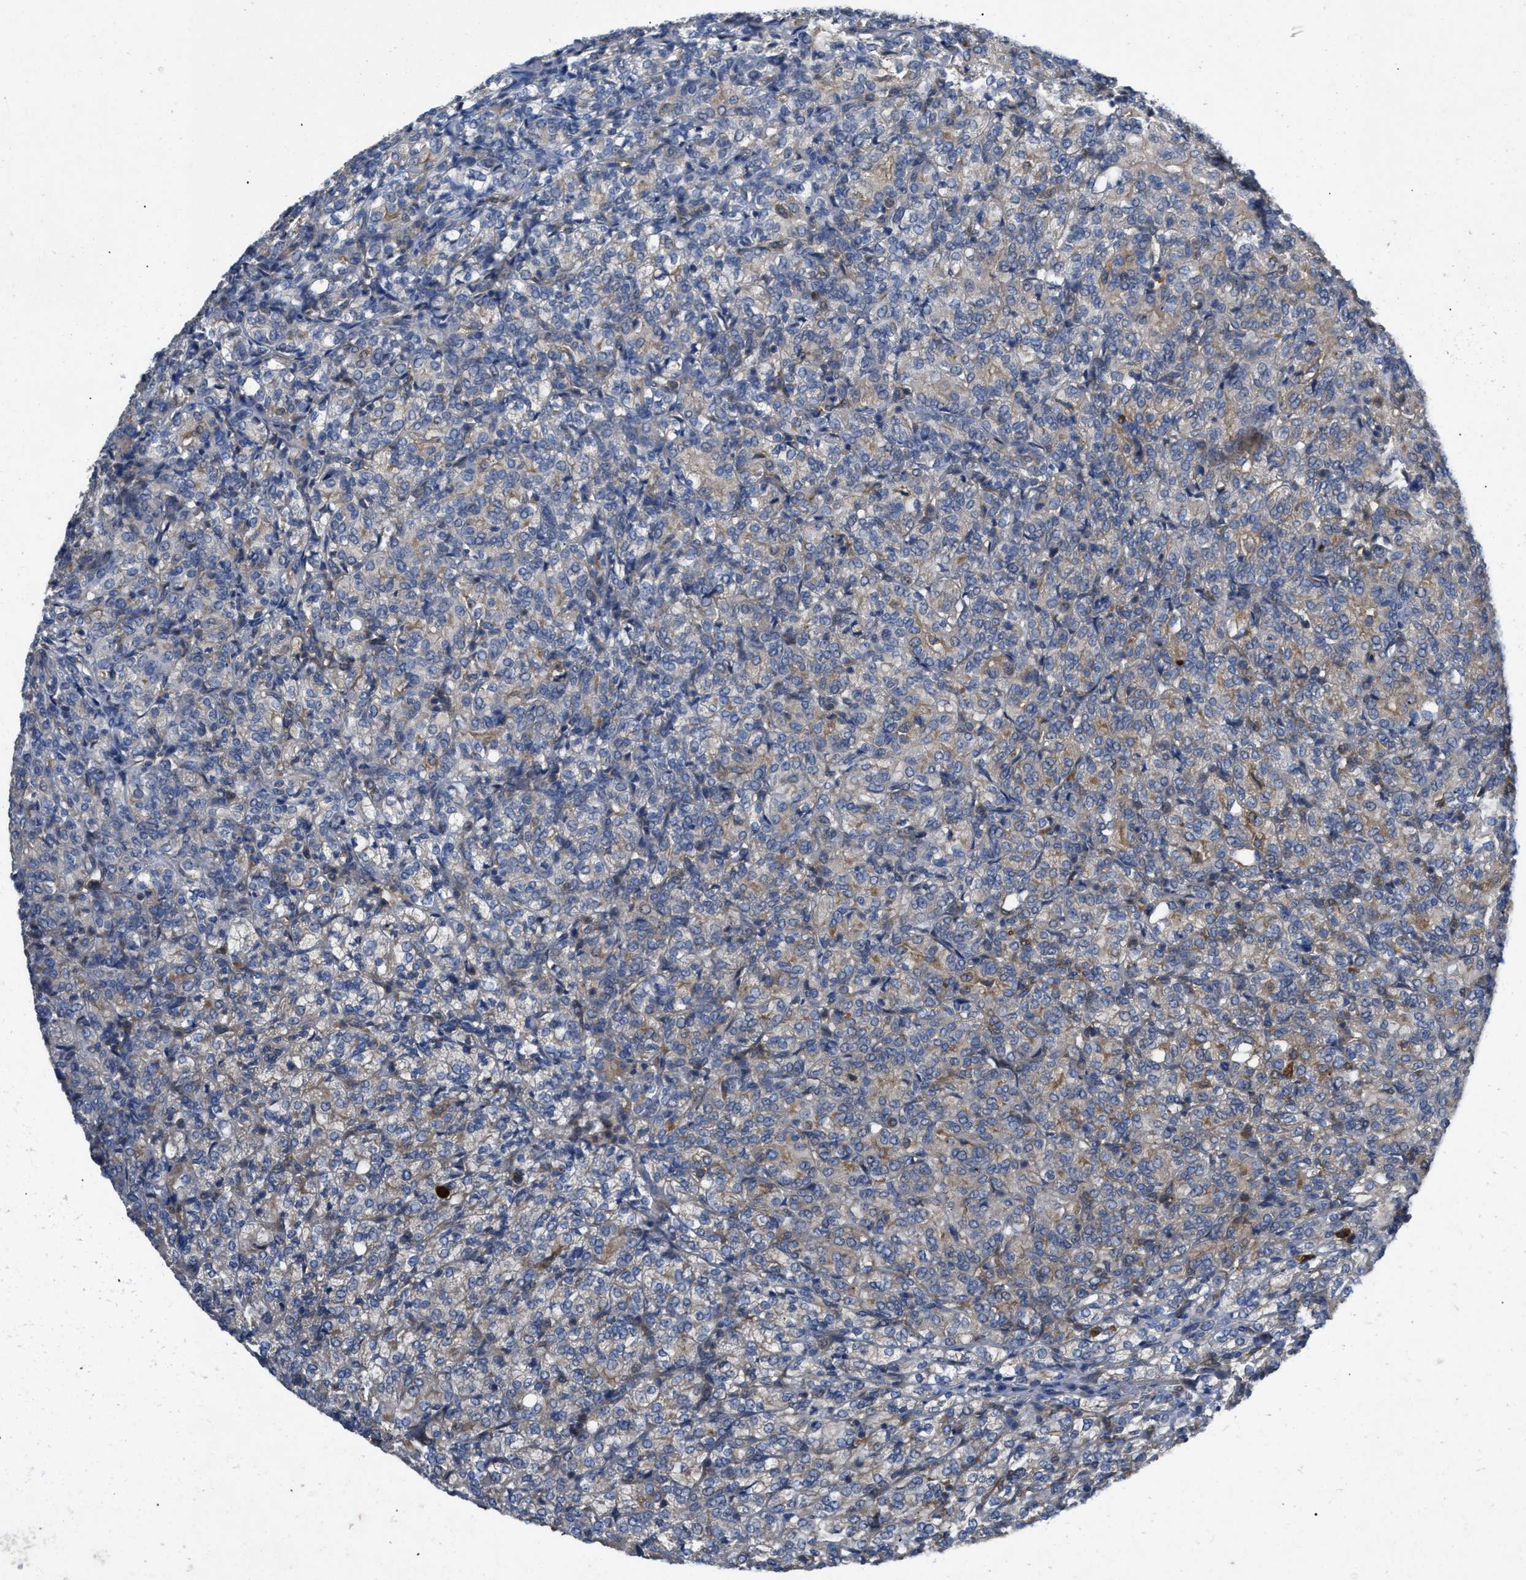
{"staining": {"intensity": "weak", "quantity": "<25%", "location": "cytoplasmic/membranous"}, "tissue": "renal cancer", "cell_type": "Tumor cells", "image_type": "cancer", "snomed": [{"axis": "morphology", "description": "Adenocarcinoma, NOS"}, {"axis": "topography", "description": "Kidney"}], "caption": "Micrograph shows no protein expression in tumor cells of renal cancer tissue.", "gene": "TMEM131", "patient": {"sex": "male", "age": 77}}